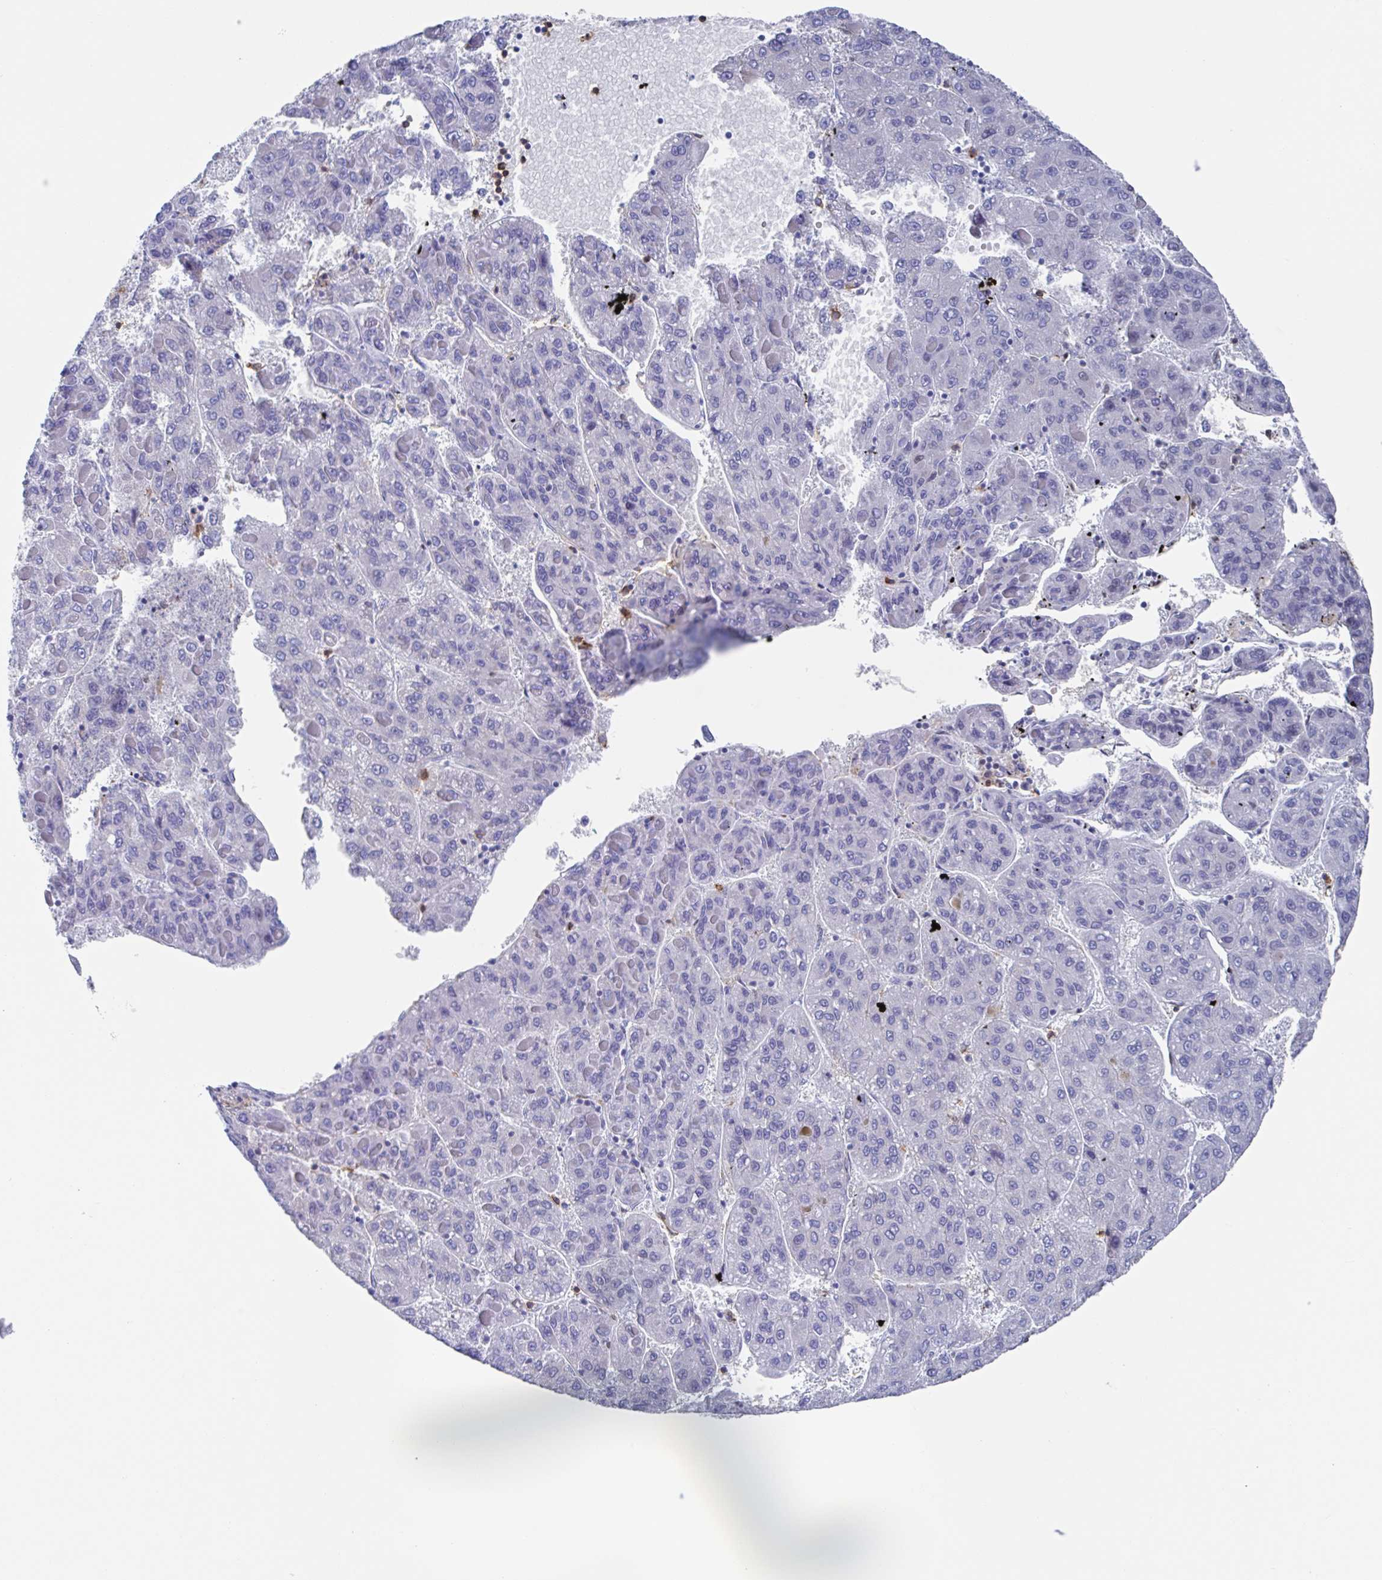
{"staining": {"intensity": "negative", "quantity": "none", "location": "none"}, "tissue": "liver cancer", "cell_type": "Tumor cells", "image_type": "cancer", "snomed": [{"axis": "morphology", "description": "Carcinoma, Hepatocellular, NOS"}, {"axis": "topography", "description": "Liver"}], "caption": "The histopathology image exhibits no staining of tumor cells in hepatocellular carcinoma (liver). The staining is performed using DAB (3,3'-diaminobenzidine) brown chromogen with nuclei counter-stained in using hematoxylin.", "gene": "FCGR3A", "patient": {"sex": "female", "age": 82}}